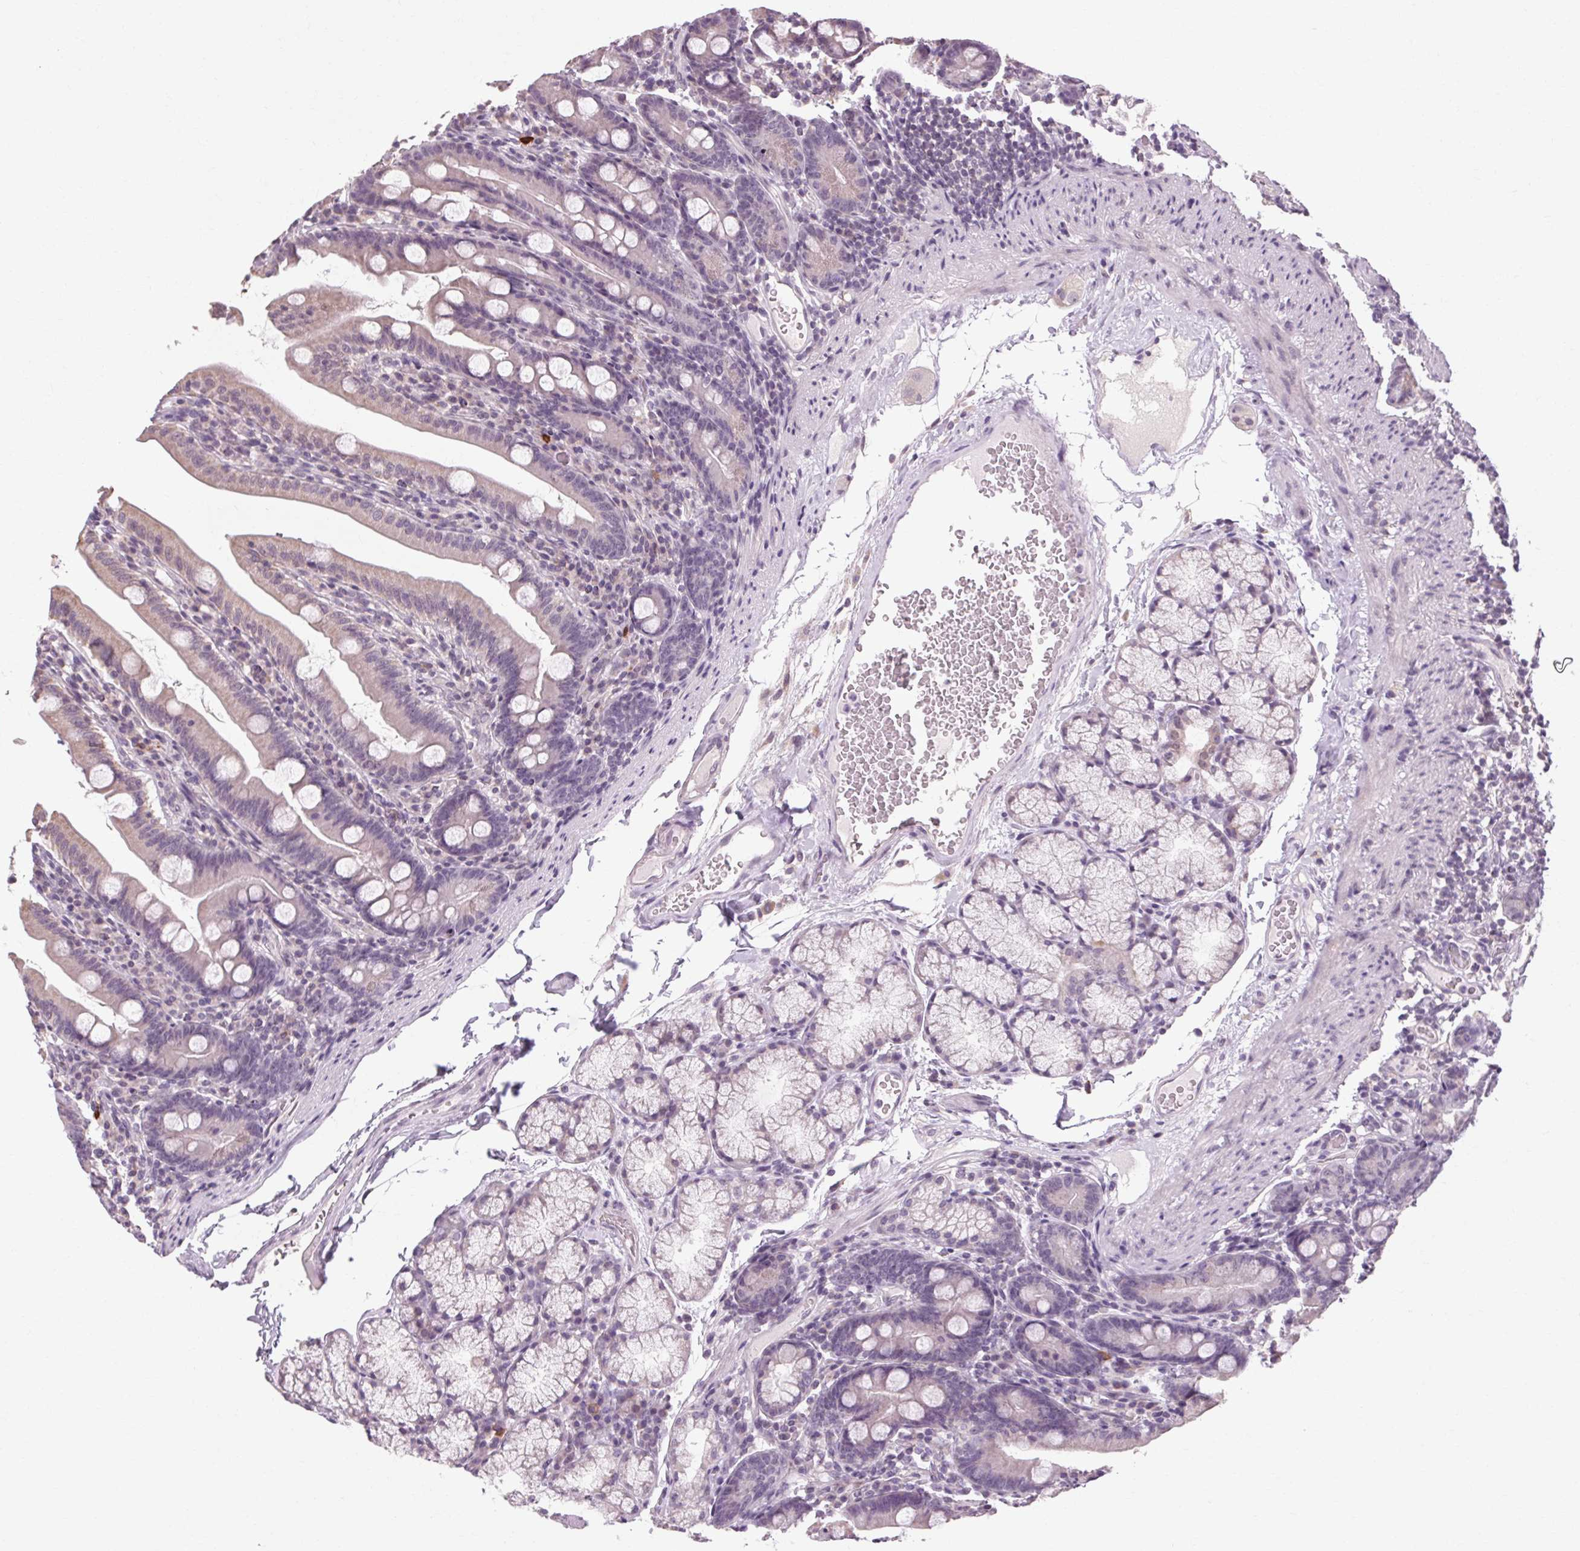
{"staining": {"intensity": "negative", "quantity": "none", "location": "none"}, "tissue": "duodenum", "cell_type": "Glandular cells", "image_type": "normal", "snomed": [{"axis": "morphology", "description": "Normal tissue, NOS"}, {"axis": "topography", "description": "Duodenum"}], "caption": "Glandular cells show no significant protein expression in unremarkable duodenum.", "gene": "KLHL40", "patient": {"sex": "female", "age": 67}}